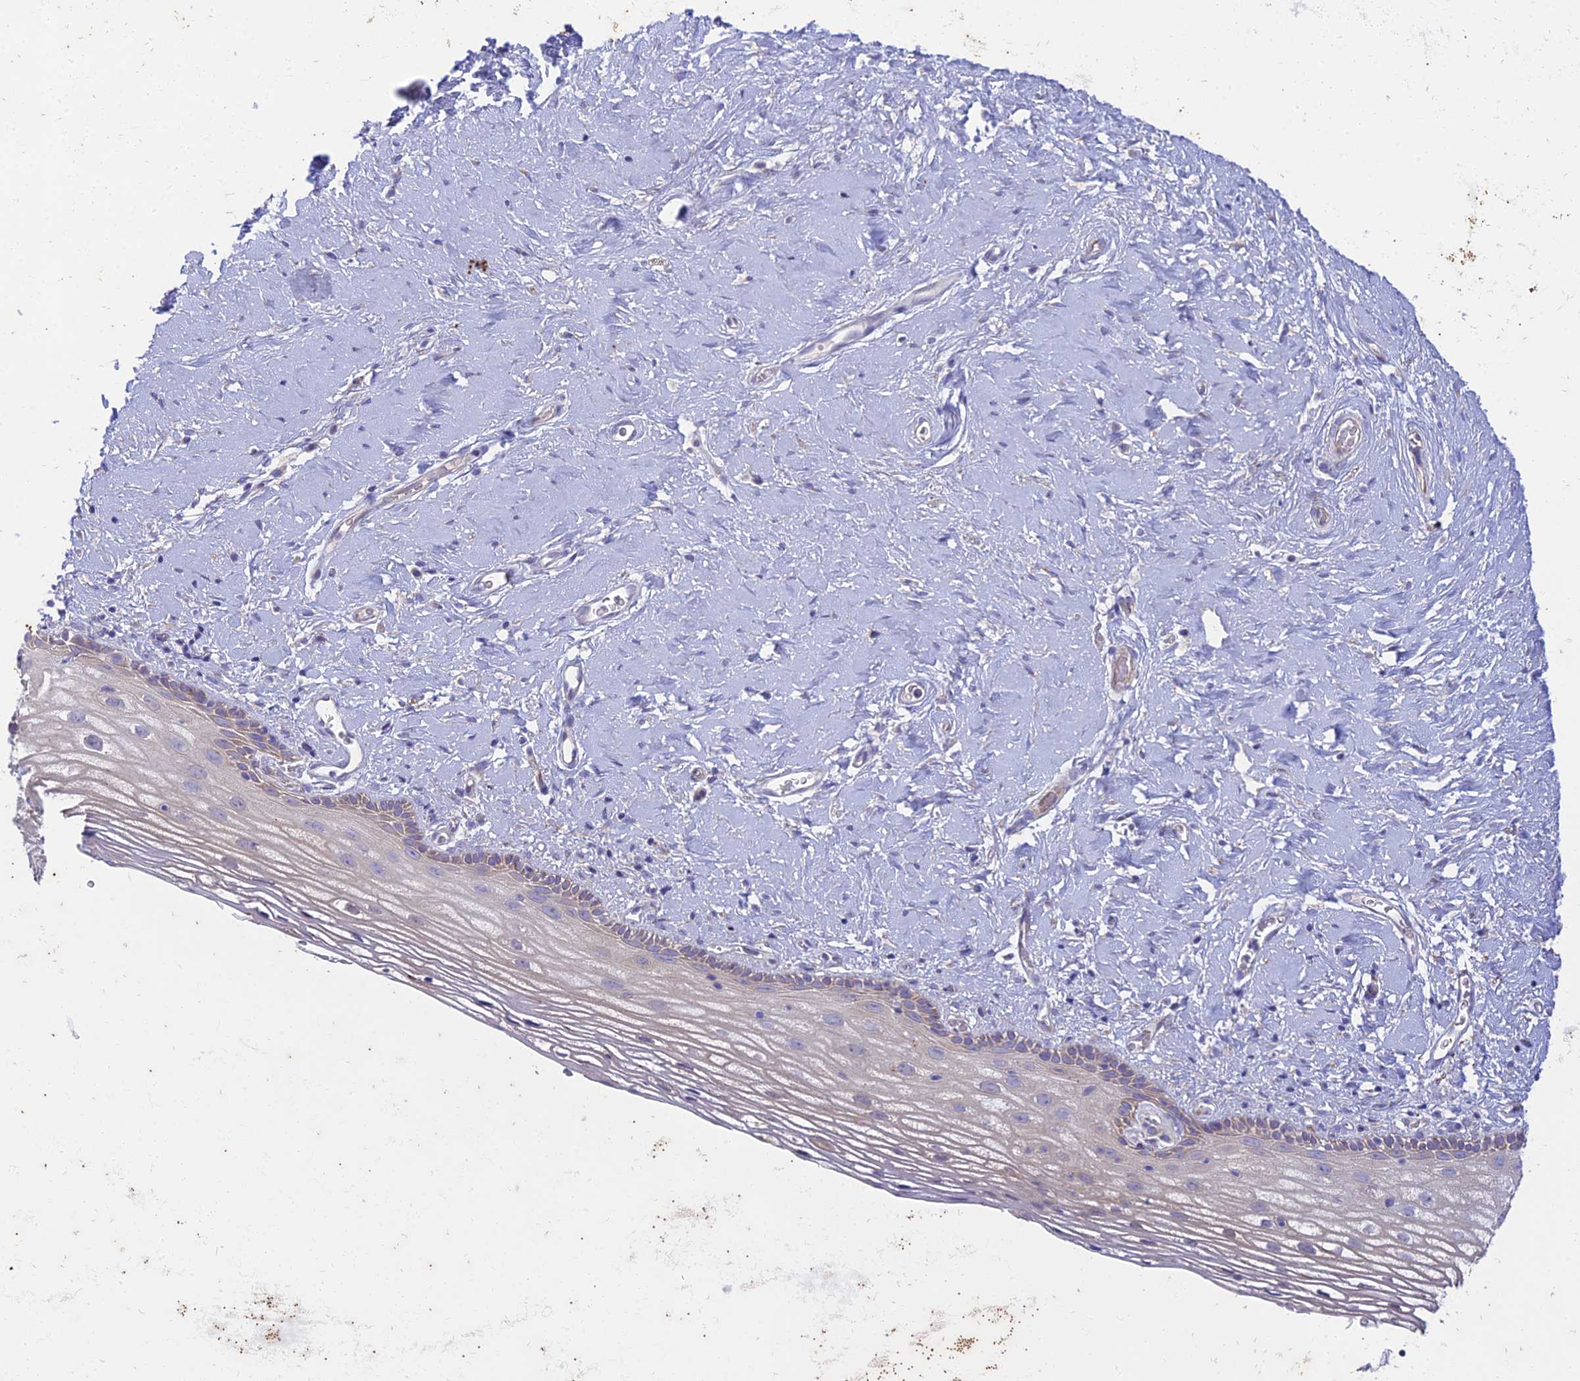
{"staining": {"intensity": "moderate", "quantity": "<25%", "location": "cytoplasmic/membranous"}, "tissue": "vagina", "cell_type": "Squamous epithelial cells", "image_type": "normal", "snomed": [{"axis": "morphology", "description": "Normal tissue, NOS"}, {"axis": "morphology", "description": "Adenocarcinoma, NOS"}, {"axis": "topography", "description": "Rectum"}, {"axis": "topography", "description": "Vagina"}], "caption": "Vagina stained with DAB (3,3'-diaminobenzidine) IHC displays low levels of moderate cytoplasmic/membranous staining in about <25% of squamous epithelial cells. The protein is stained brown, and the nuclei are stained in blue (DAB IHC with brightfield microscopy, high magnification).", "gene": "PTCD2", "patient": {"sex": "female", "age": 71}}